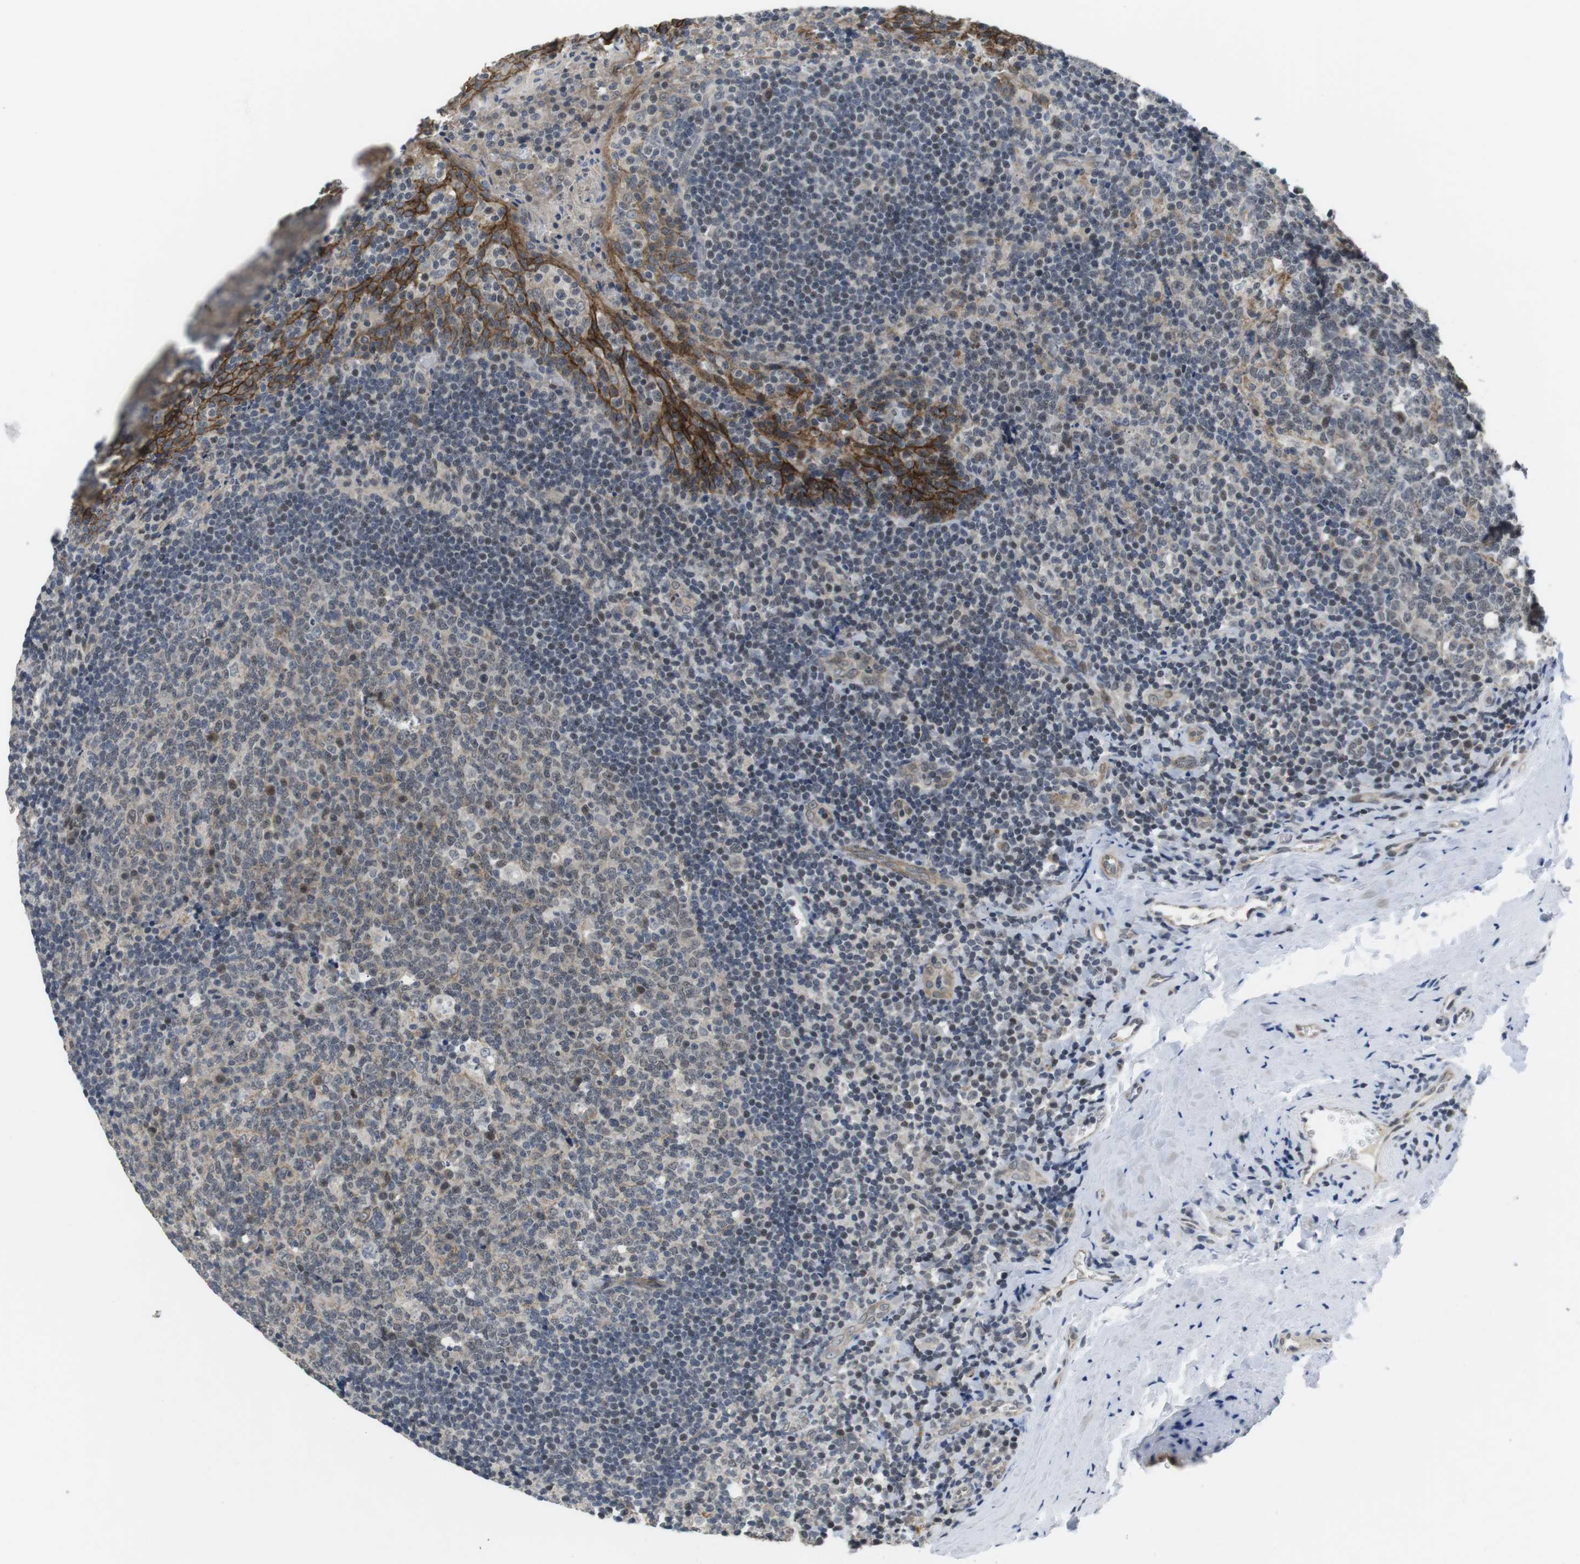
{"staining": {"intensity": "weak", "quantity": "25%-75%", "location": "cytoplasmic/membranous,nuclear"}, "tissue": "tonsil", "cell_type": "Germinal center cells", "image_type": "normal", "snomed": [{"axis": "morphology", "description": "Normal tissue, NOS"}, {"axis": "topography", "description": "Tonsil"}], "caption": "Immunohistochemical staining of benign tonsil exhibits 25%-75% levels of weak cytoplasmic/membranous,nuclear protein positivity in about 25%-75% of germinal center cells.", "gene": "NECTIN1", "patient": {"sex": "male", "age": 17}}